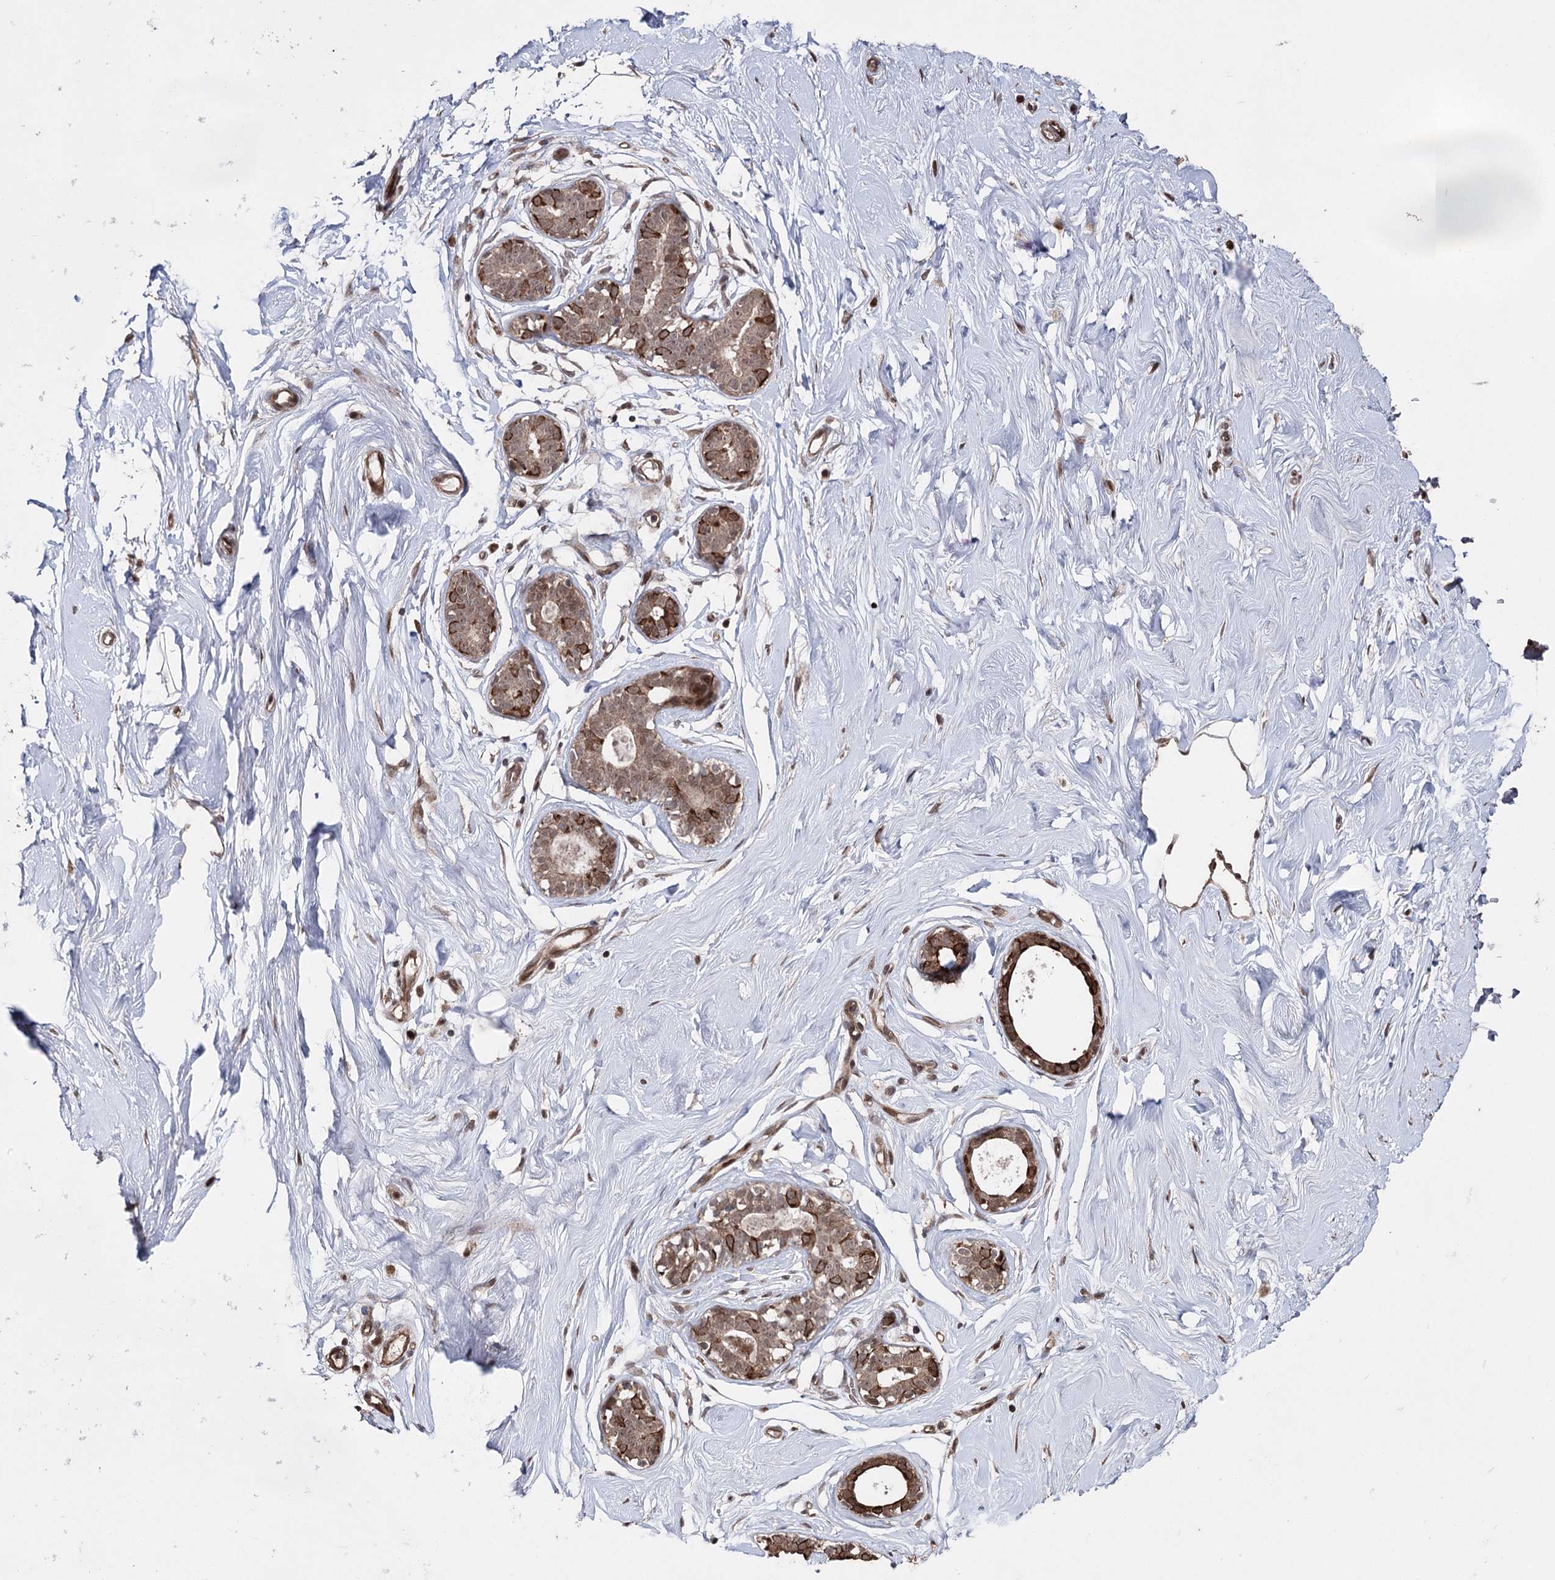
{"staining": {"intensity": "weak", "quantity": "25%-75%", "location": "cytoplasmic/membranous"}, "tissue": "breast", "cell_type": "Adipocytes", "image_type": "normal", "snomed": [{"axis": "morphology", "description": "Normal tissue, NOS"}, {"axis": "morphology", "description": "Adenoma, NOS"}, {"axis": "topography", "description": "Breast"}], "caption": "A histopathology image of breast stained for a protein reveals weak cytoplasmic/membranous brown staining in adipocytes. (DAB (3,3'-diaminobenzidine) IHC, brown staining for protein, blue staining for nuclei).", "gene": "CPNE8", "patient": {"sex": "female", "age": 23}}